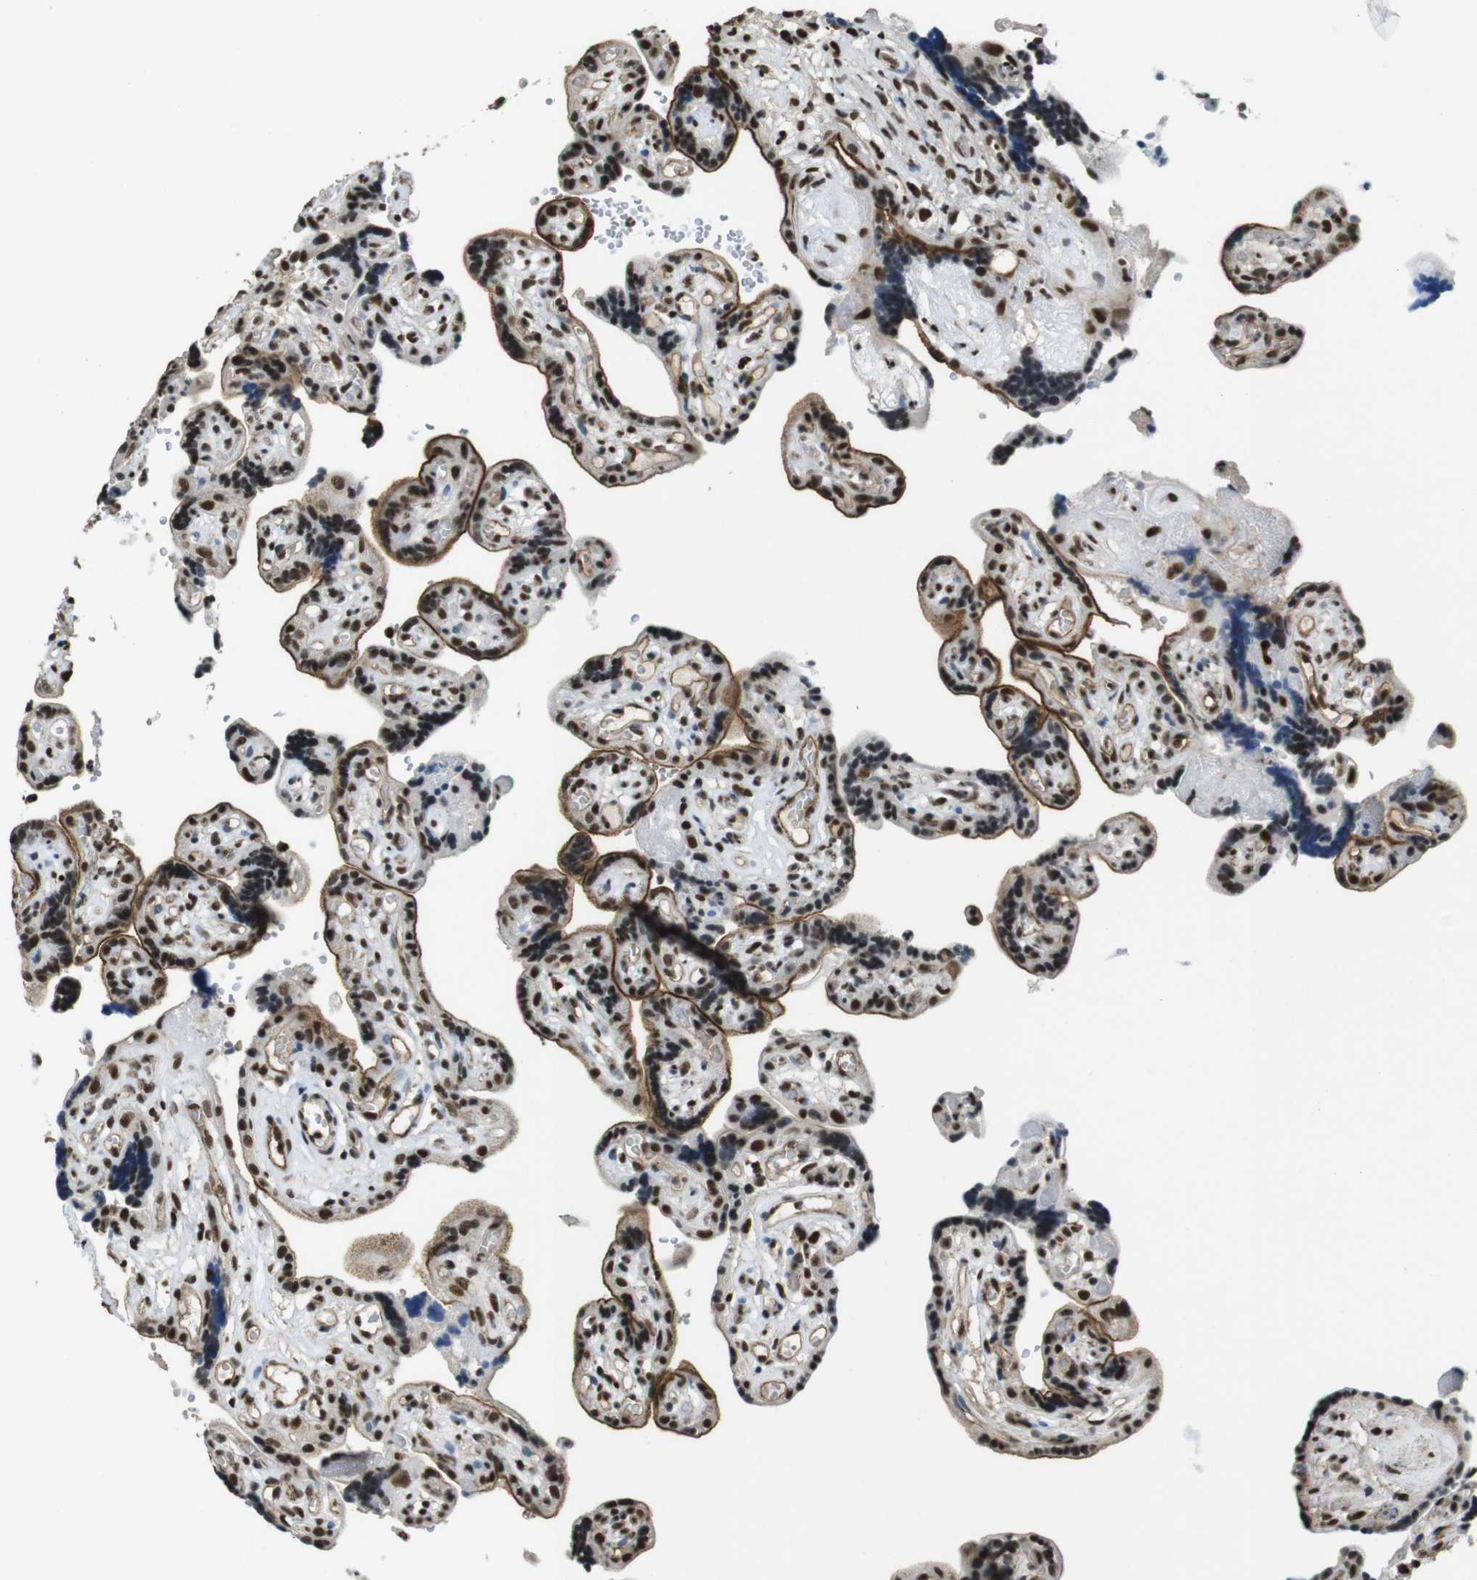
{"staining": {"intensity": "strong", "quantity": ">75%", "location": "cytoplasmic/membranous,nuclear"}, "tissue": "placenta", "cell_type": "Trophoblastic cells", "image_type": "normal", "snomed": [{"axis": "morphology", "description": "Normal tissue, NOS"}, {"axis": "topography", "description": "Placenta"}], "caption": "Immunohistochemical staining of normal placenta shows high levels of strong cytoplasmic/membranous,nuclear staining in about >75% of trophoblastic cells.", "gene": "CSNK2B", "patient": {"sex": "female", "age": 30}}